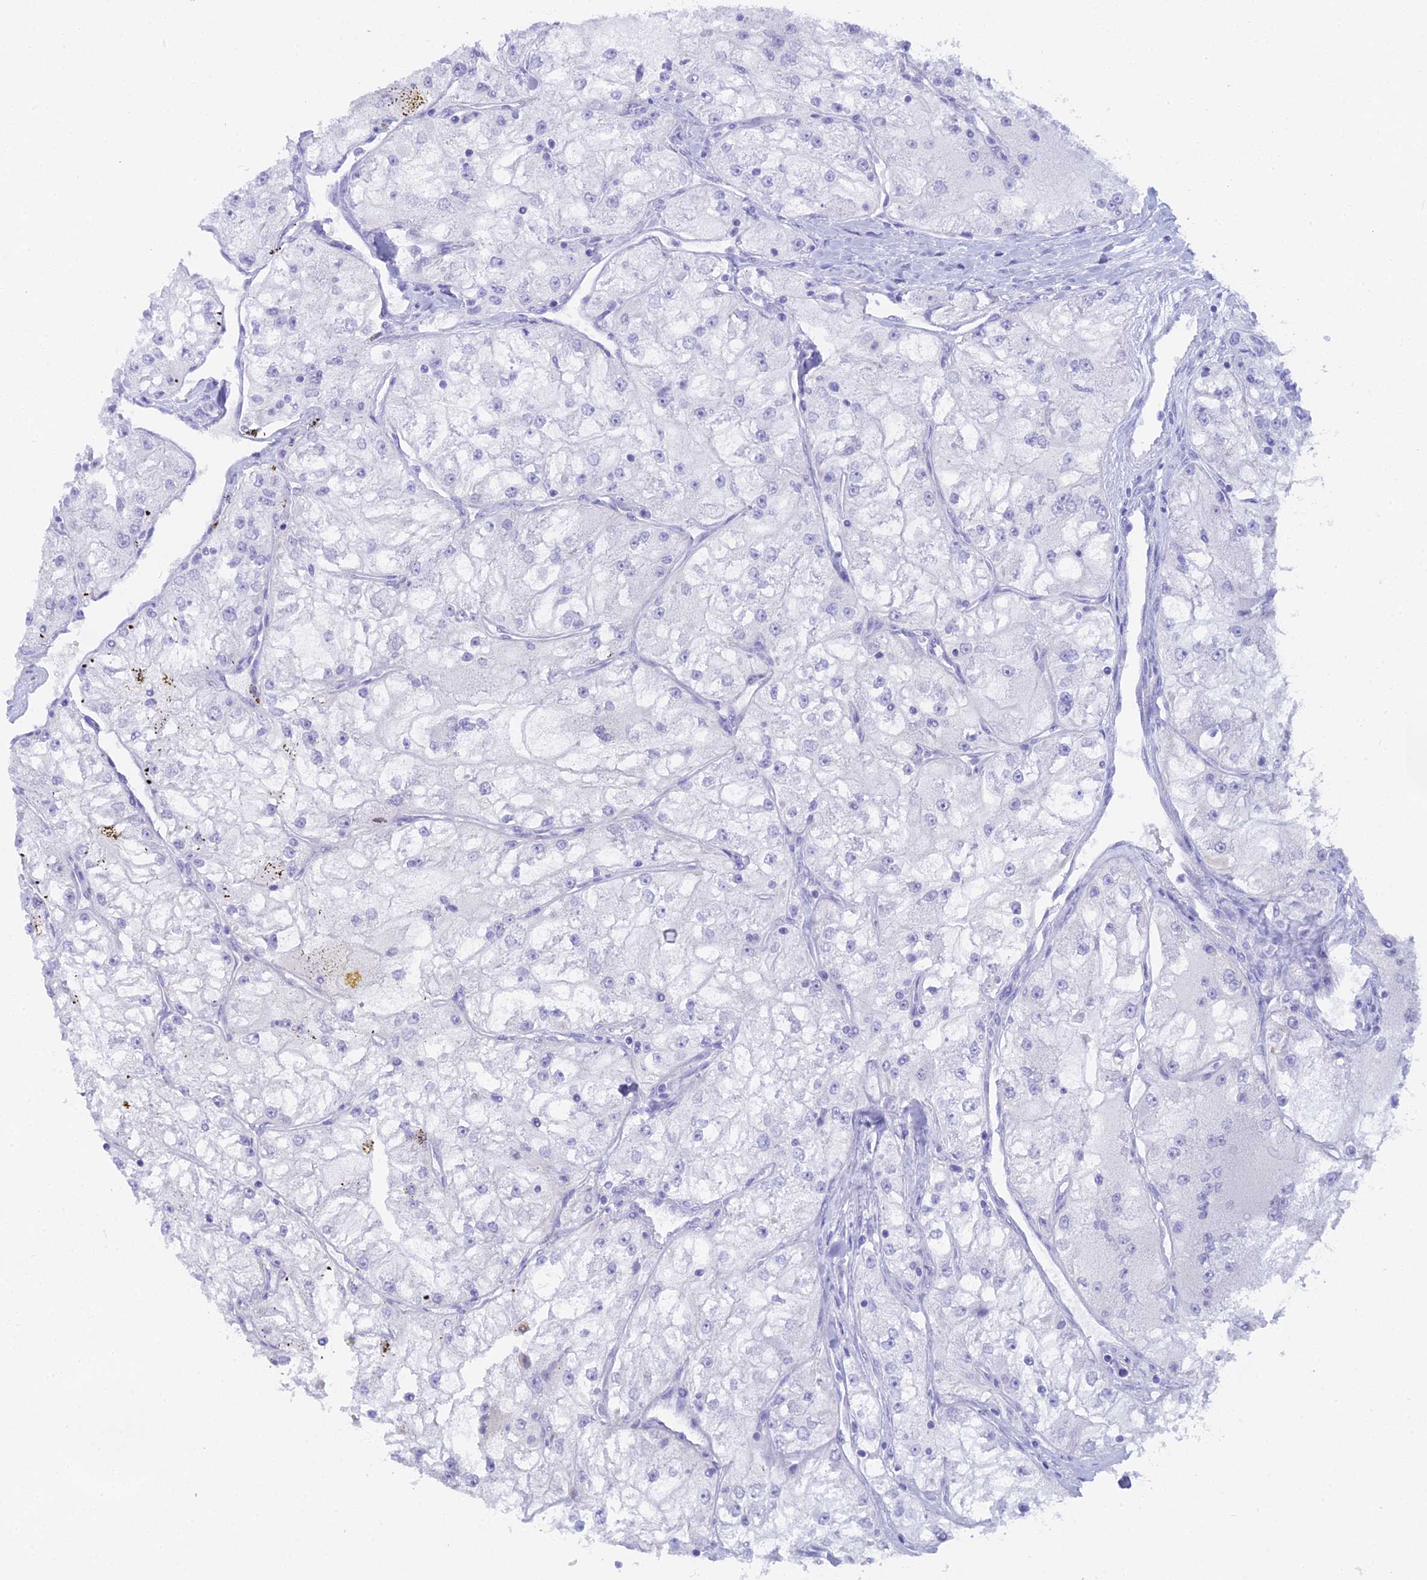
{"staining": {"intensity": "negative", "quantity": "none", "location": "none"}, "tissue": "renal cancer", "cell_type": "Tumor cells", "image_type": "cancer", "snomed": [{"axis": "morphology", "description": "Adenocarcinoma, NOS"}, {"axis": "topography", "description": "Kidney"}], "caption": "Tumor cells are negative for brown protein staining in renal cancer.", "gene": "CGB2", "patient": {"sex": "female", "age": 72}}